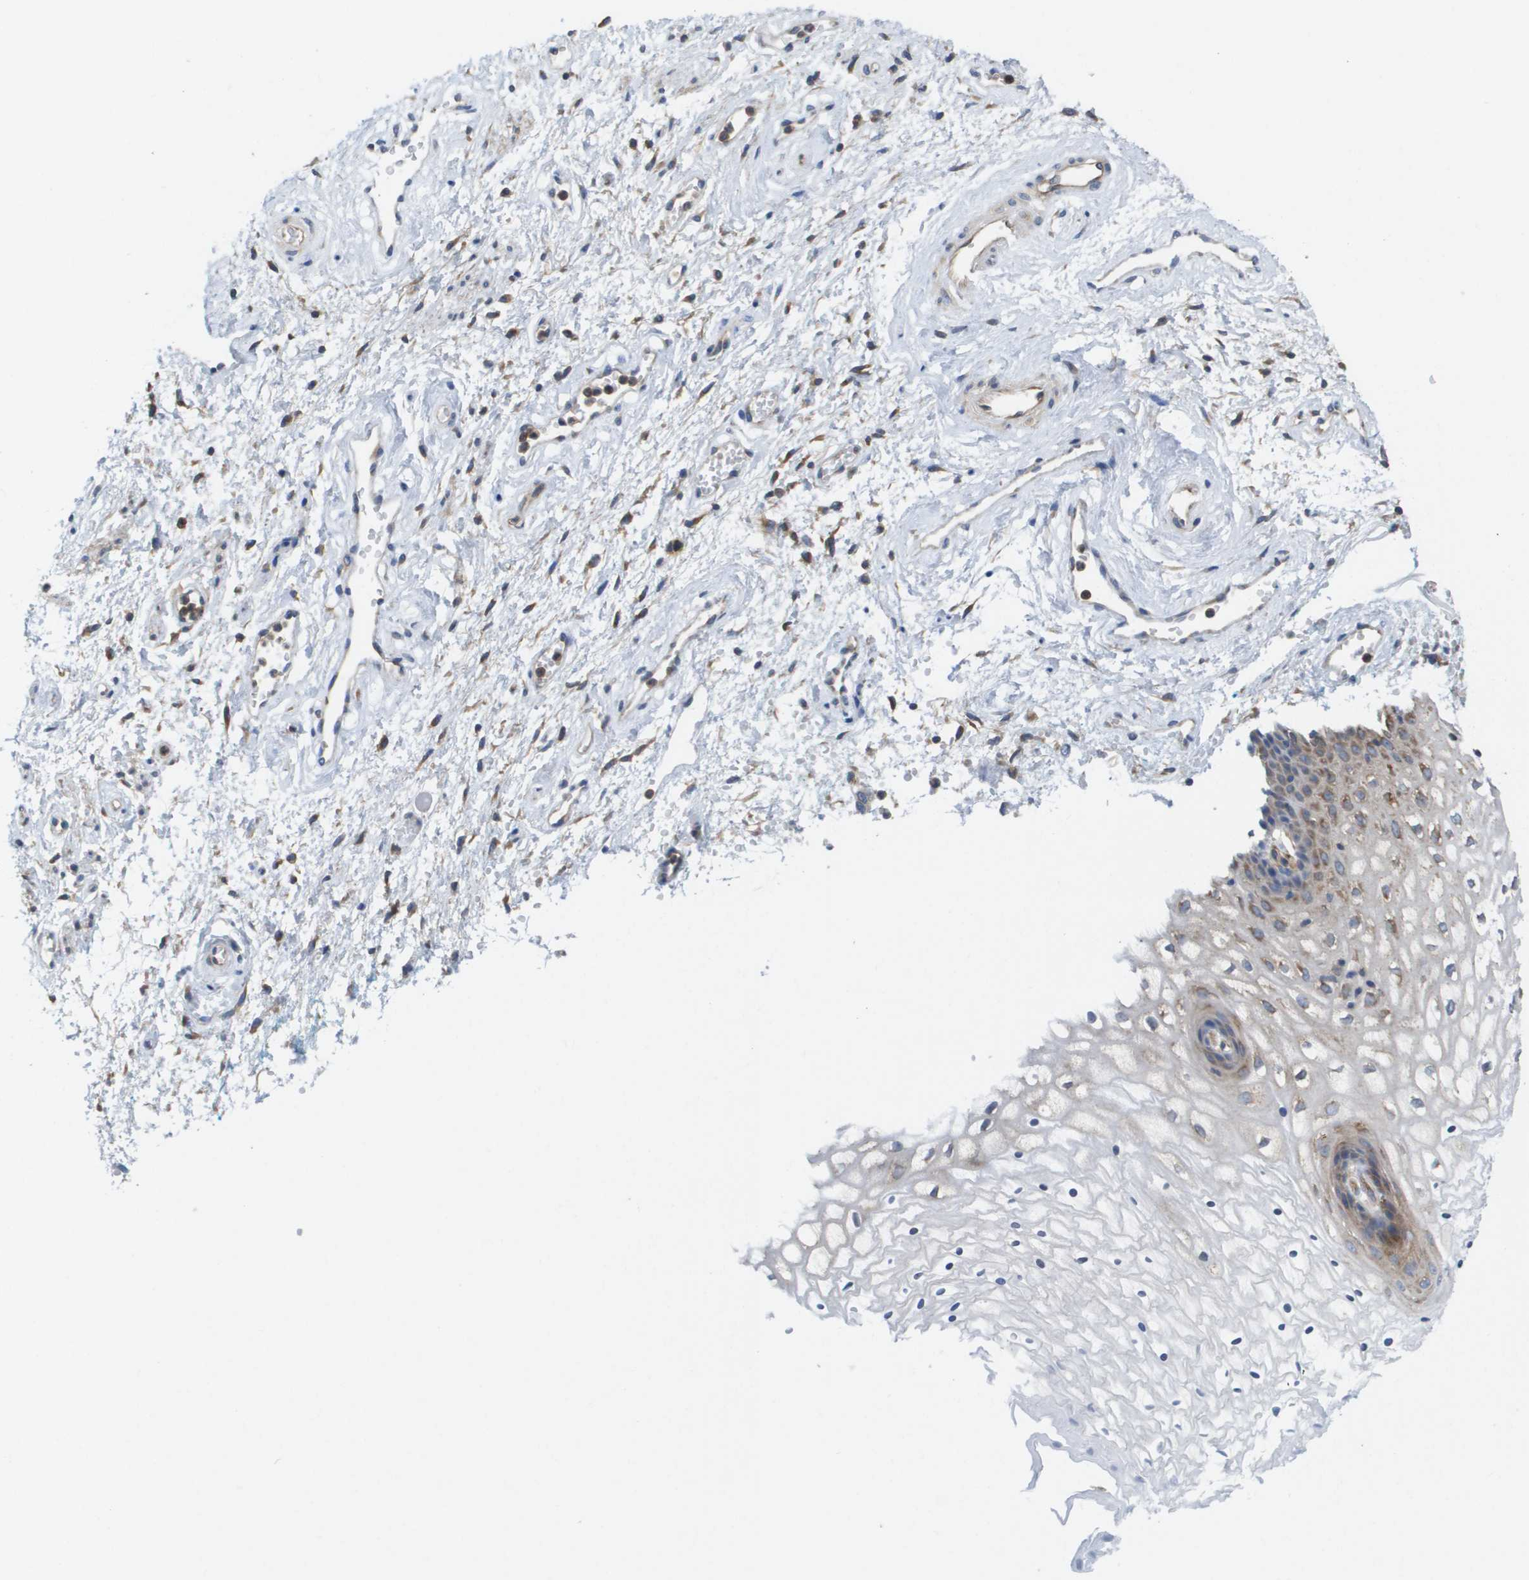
{"staining": {"intensity": "weak", "quantity": "<25%", "location": "cytoplasmic/membranous"}, "tissue": "vagina", "cell_type": "Squamous epithelial cells", "image_type": "normal", "snomed": [{"axis": "morphology", "description": "Normal tissue, NOS"}, {"axis": "topography", "description": "Vagina"}], "caption": "Squamous epithelial cells are negative for protein expression in unremarkable human vagina. The staining was performed using DAB to visualize the protein expression in brown, while the nuclei were stained in blue with hematoxylin (Magnification: 20x).", "gene": "EIF4G2", "patient": {"sex": "female", "age": 34}}